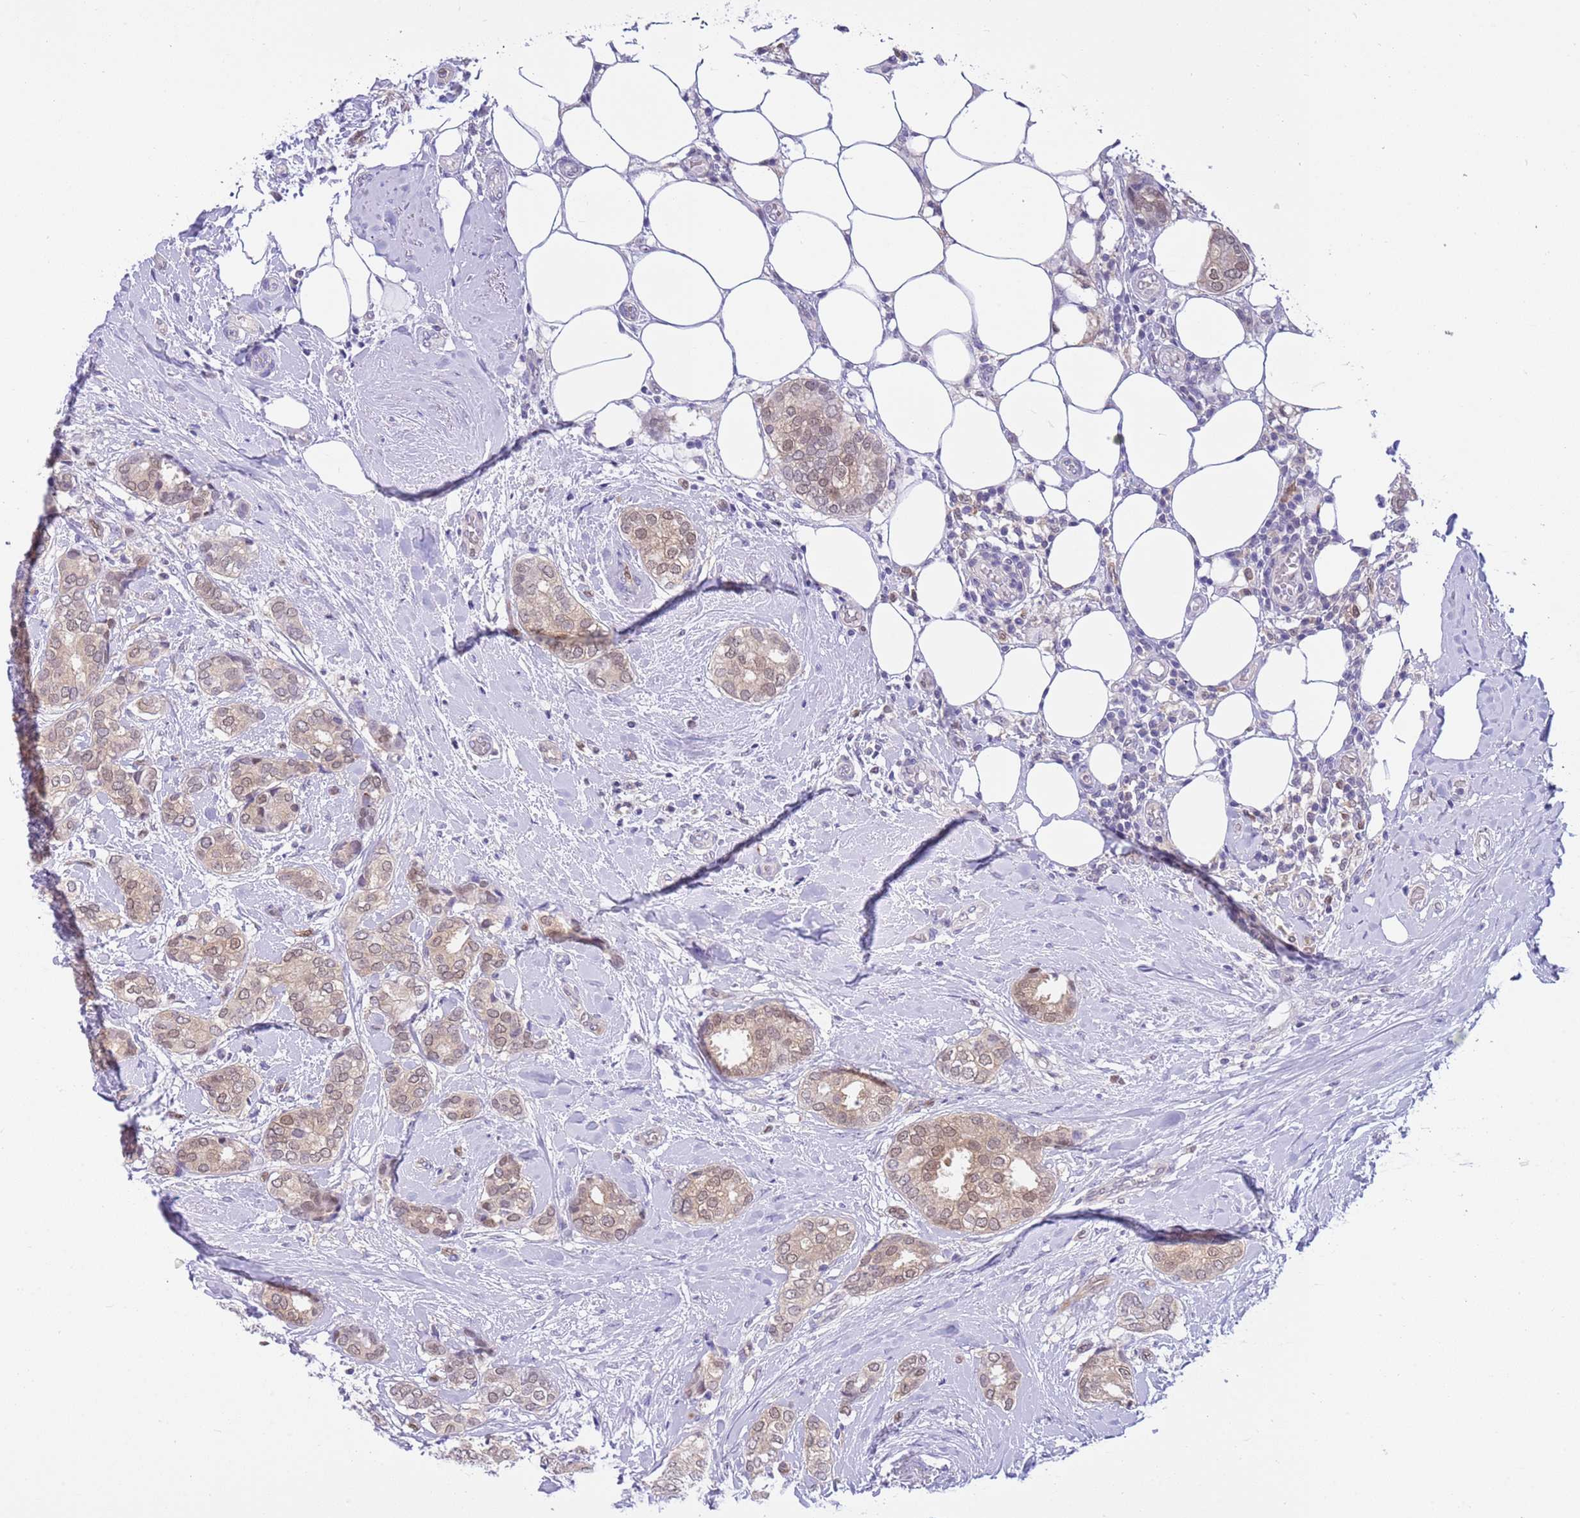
{"staining": {"intensity": "weak", "quantity": ">75%", "location": "cytoplasmic/membranous,nuclear"}, "tissue": "breast cancer", "cell_type": "Tumor cells", "image_type": "cancer", "snomed": [{"axis": "morphology", "description": "Duct carcinoma"}, {"axis": "topography", "description": "Breast"}], "caption": "Breast infiltrating ductal carcinoma stained with a brown dye exhibits weak cytoplasmic/membranous and nuclear positive positivity in approximately >75% of tumor cells.", "gene": "DDI2", "patient": {"sex": "female", "age": 73}}